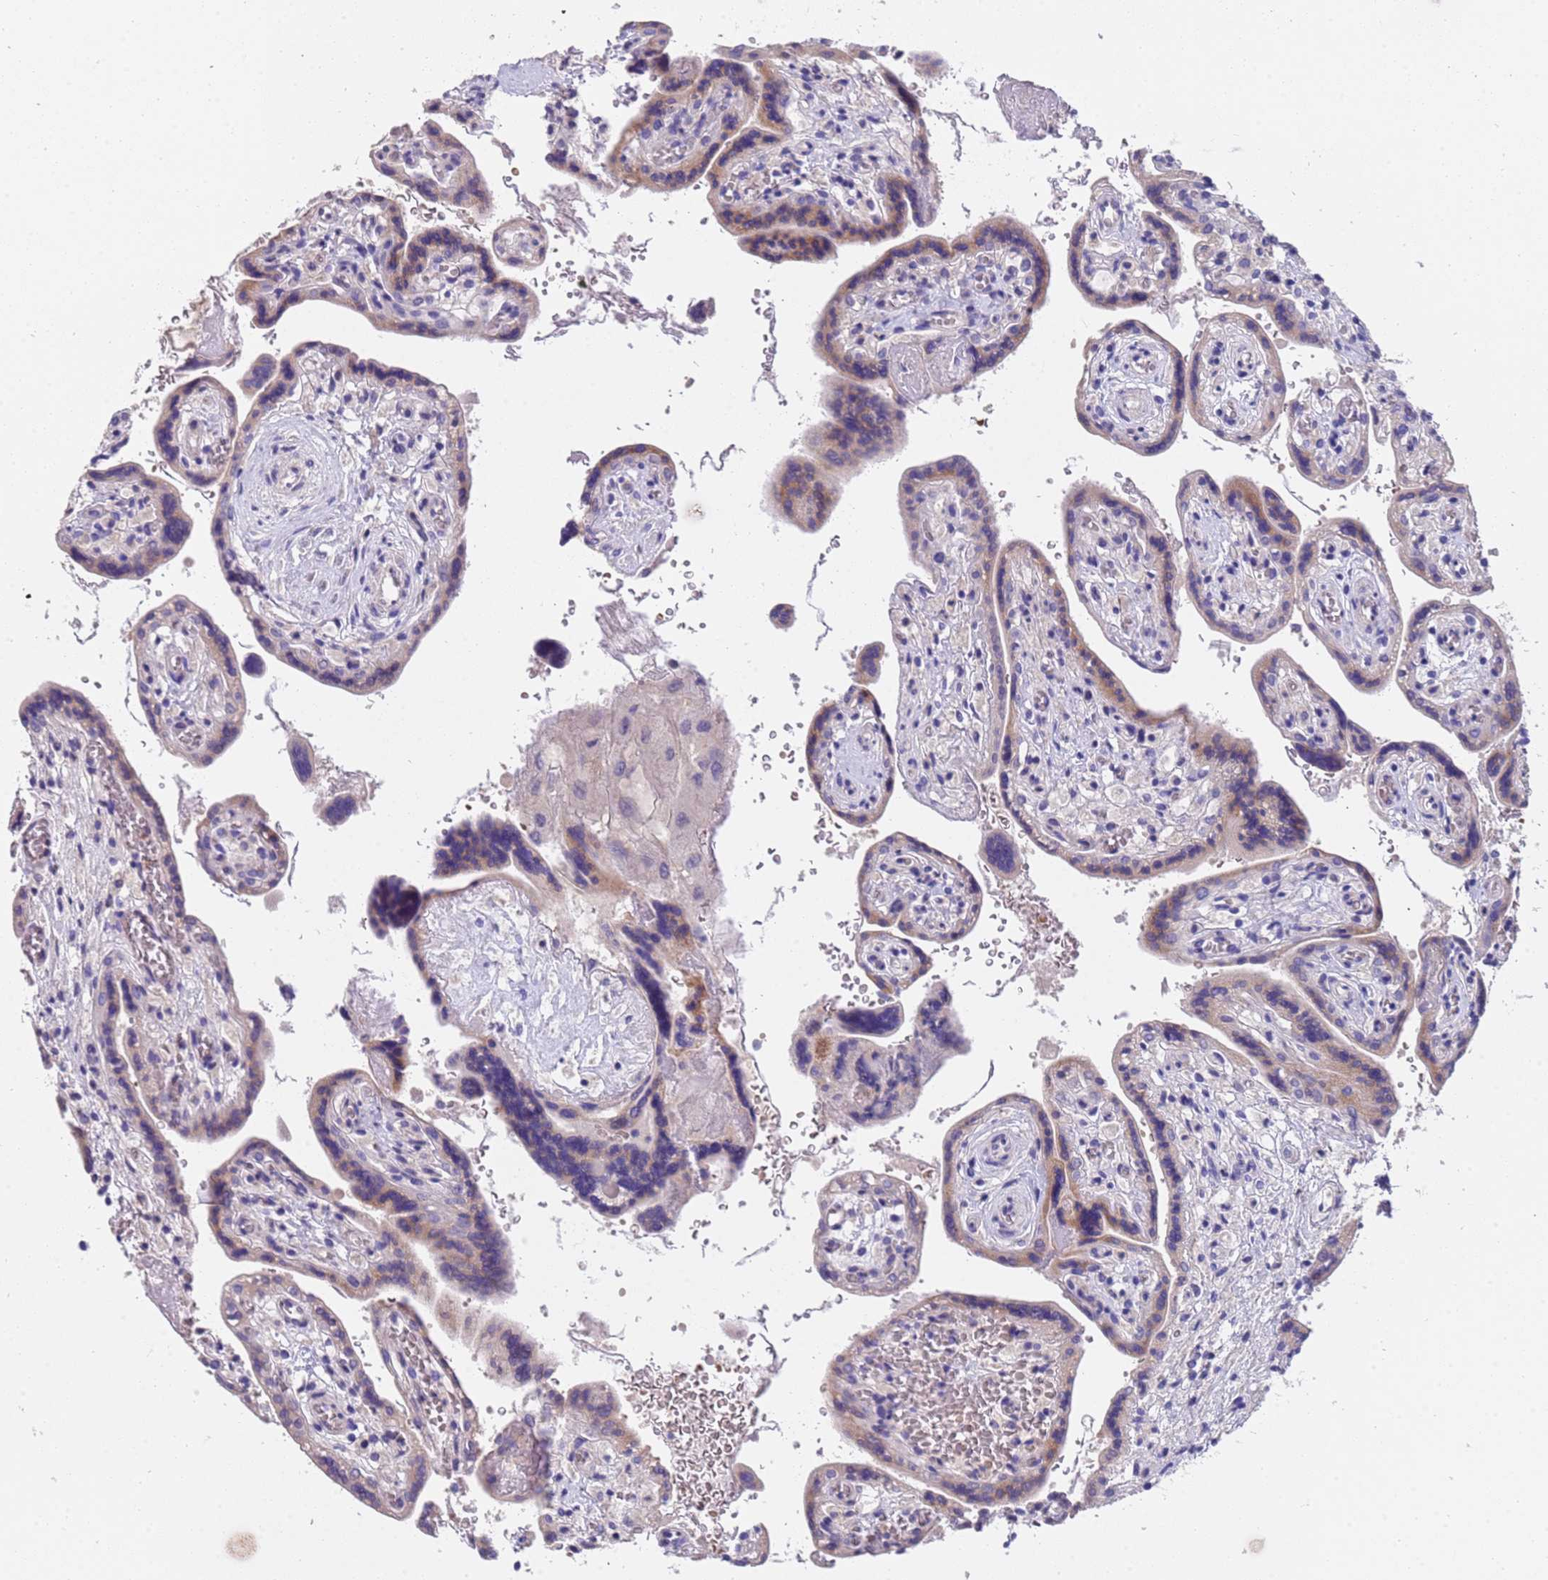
{"staining": {"intensity": "weak", "quantity": "25%-75%", "location": "cytoplasmic/membranous"}, "tissue": "placenta", "cell_type": "Trophoblastic cells", "image_type": "normal", "snomed": [{"axis": "morphology", "description": "Normal tissue, NOS"}, {"axis": "topography", "description": "Placenta"}], "caption": "An IHC micrograph of unremarkable tissue is shown. Protein staining in brown highlights weak cytoplasmic/membranous positivity in placenta within trophoblastic cells.", "gene": "SLC24A3", "patient": {"sex": "female", "age": 37}}